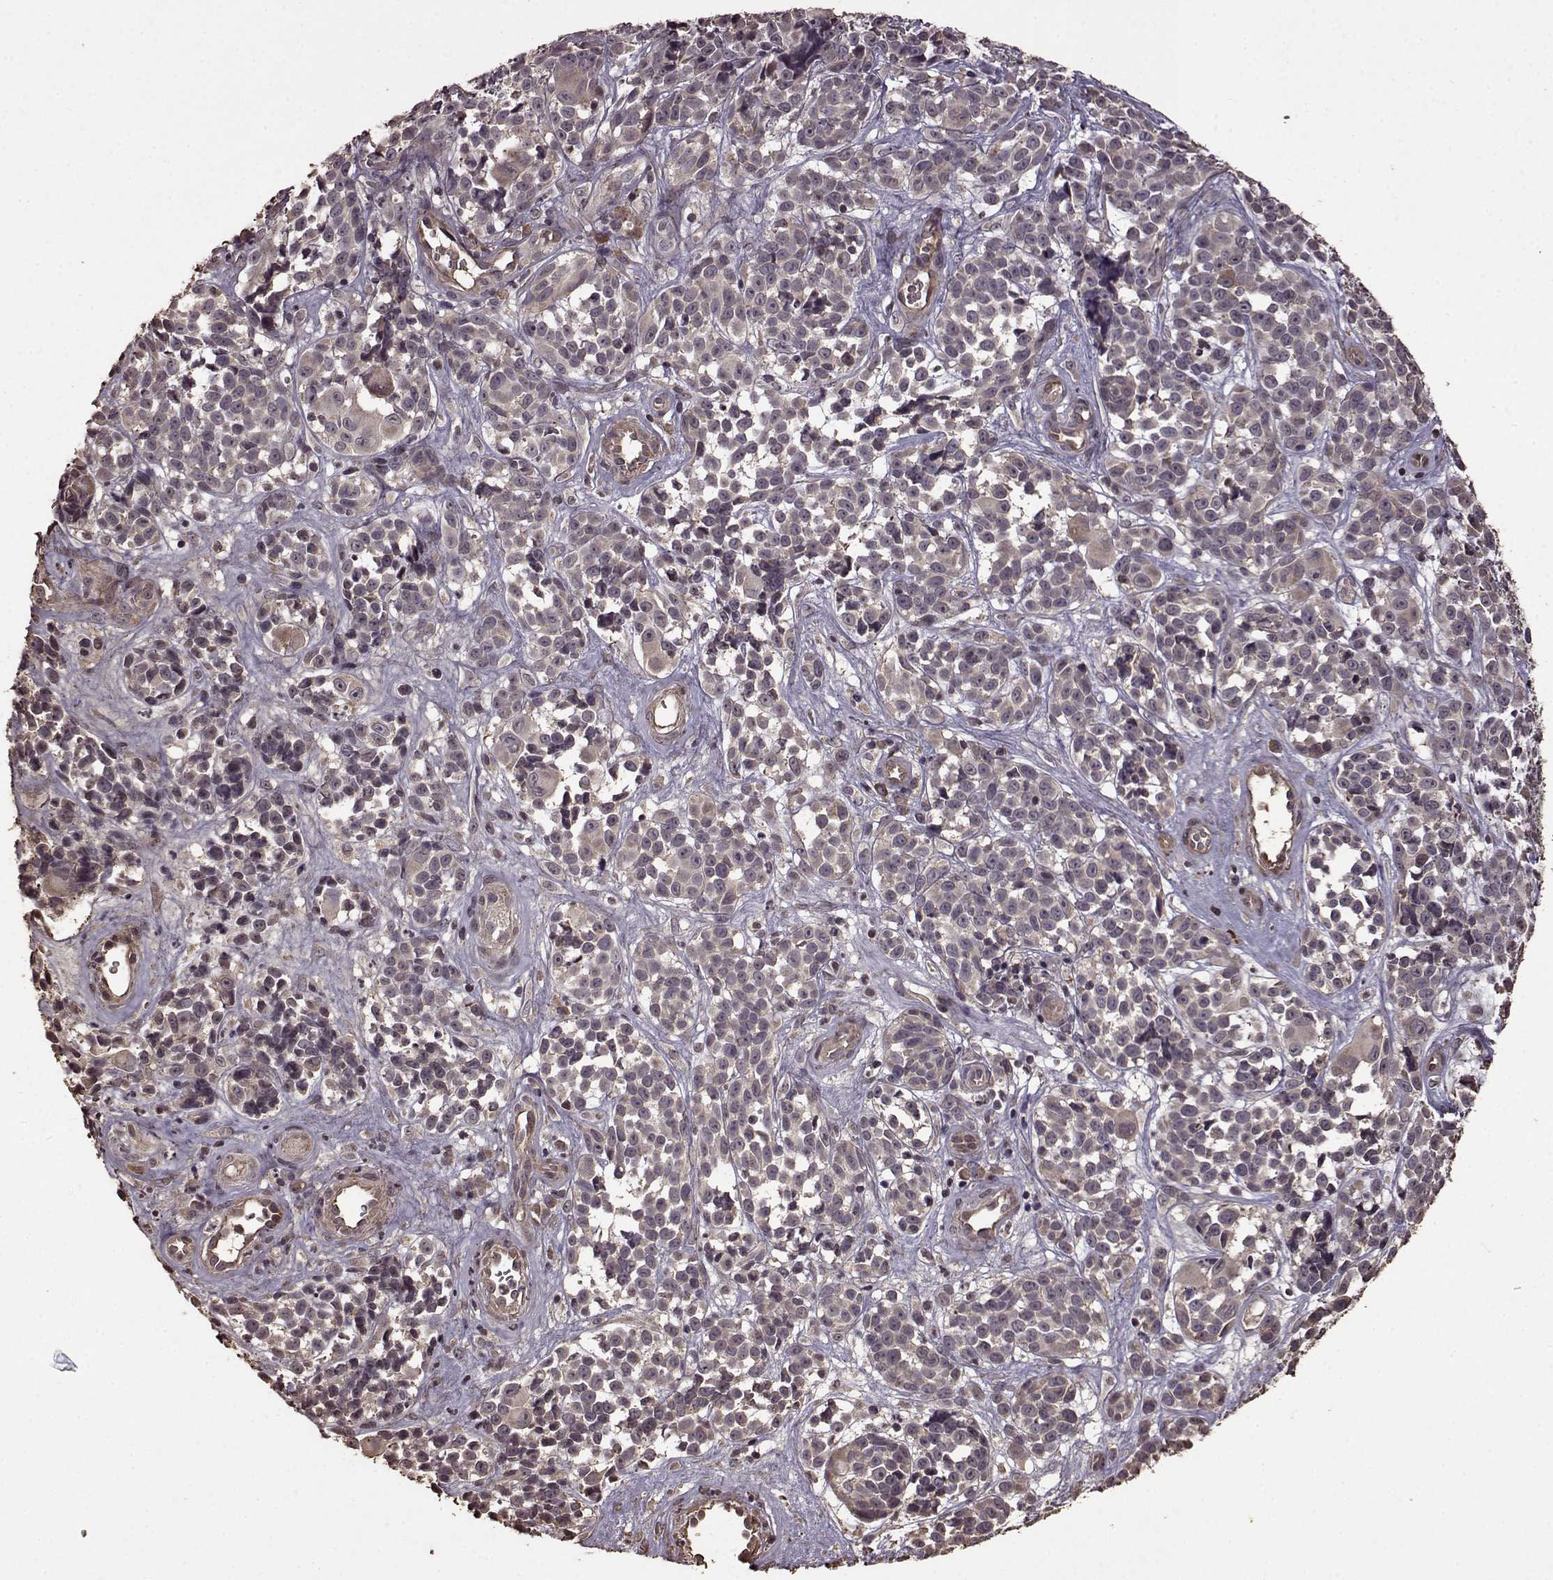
{"staining": {"intensity": "negative", "quantity": "none", "location": "none"}, "tissue": "melanoma", "cell_type": "Tumor cells", "image_type": "cancer", "snomed": [{"axis": "morphology", "description": "Malignant melanoma, NOS"}, {"axis": "topography", "description": "Skin"}], "caption": "The photomicrograph demonstrates no significant positivity in tumor cells of malignant melanoma. (DAB (3,3'-diaminobenzidine) immunohistochemistry (IHC) visualized using brightfield microscopy, high magnification).", "gene": "FBXW11", "patient": {"sex": "female", "age": 88}}